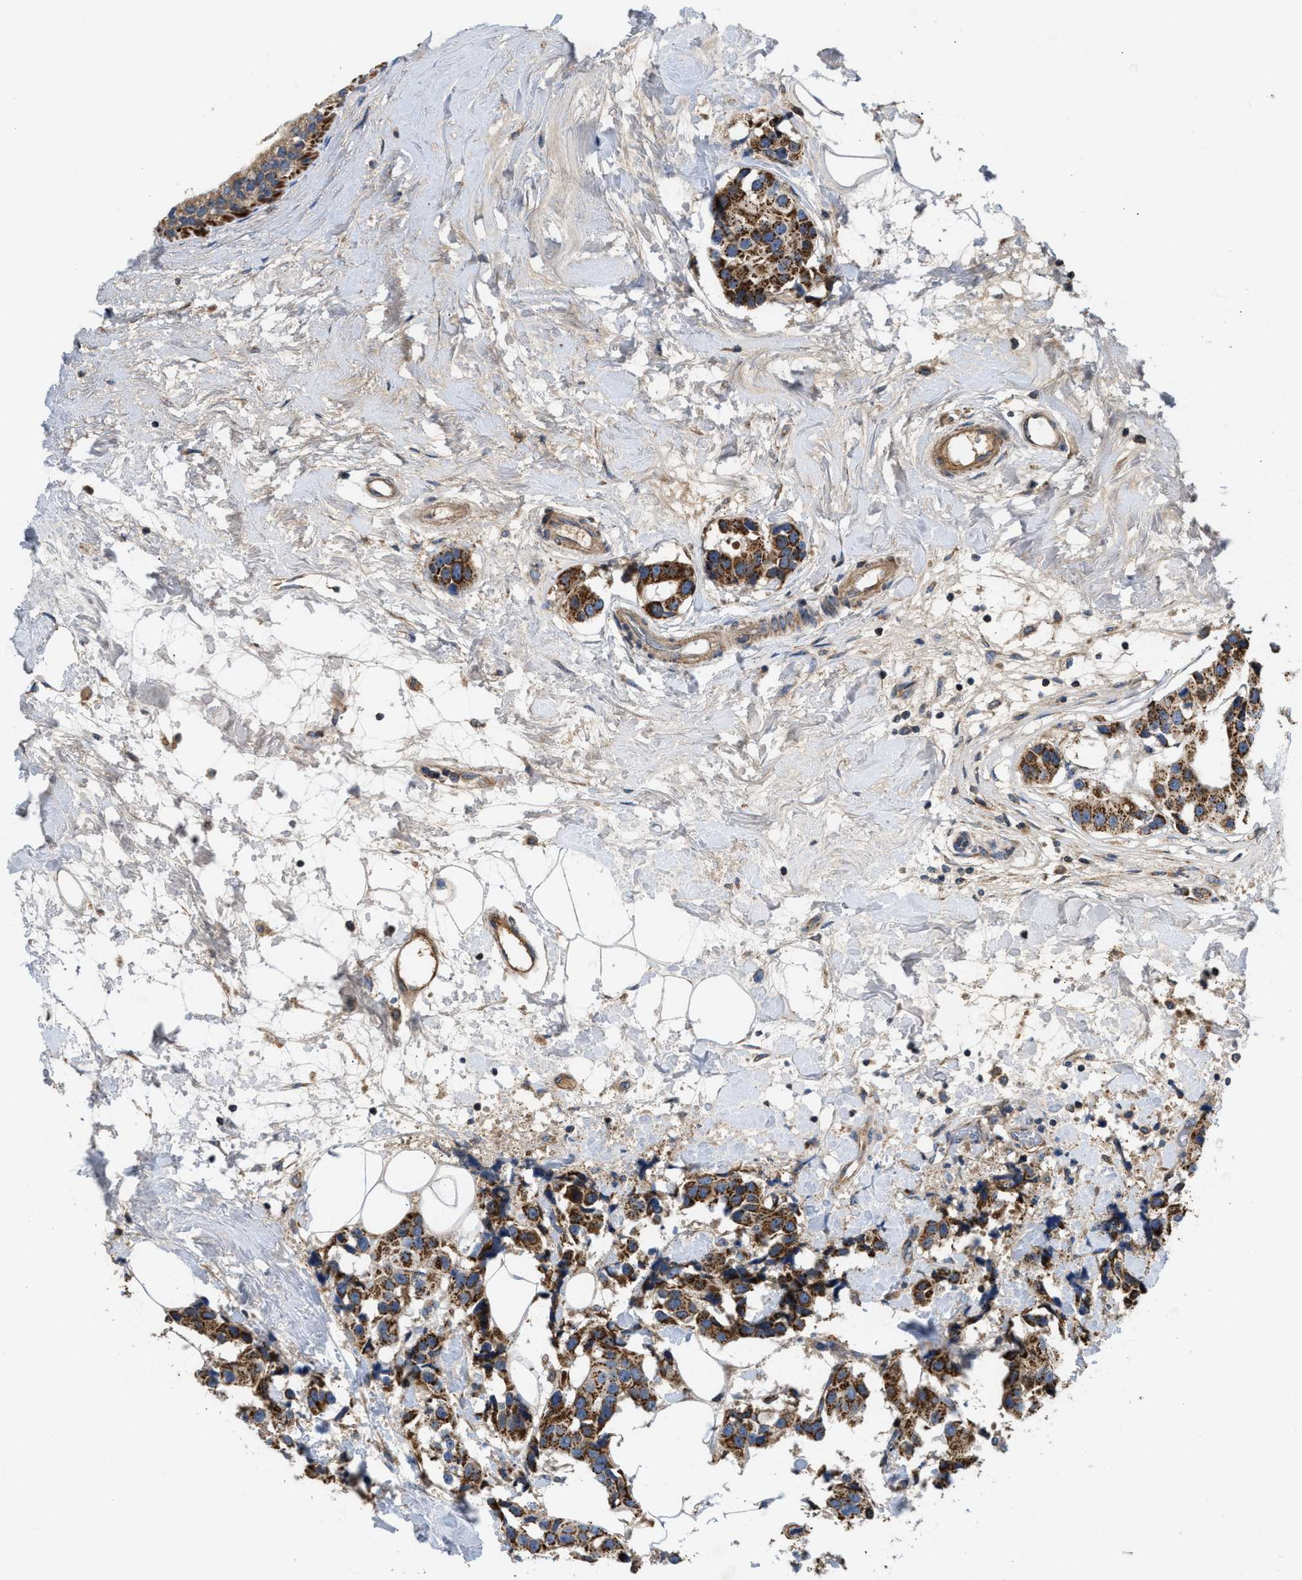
{"staining": {"intensity": "strong", "quantity": ">75%", "location": "cytoplasmic/membranous"}, "tissue": "breast cancer", "cell_type": "Tumor cells", "image_type": "cancer", "snomed": [{"axis": "morphology", "description": "Normal tissue, NOS"}, {"axis": "morphology", "description": "Duct carcinoma"}, {"axis": "topography", "description": "Breast"}], "caption": "Immunohistochemical staining of breast cancer reveals high levels of strong cytoplasmic/membranous protein positivity in about >75% of tumor cells.", "gene": "TACO1", "patient": {"sex": "female", "age": 39}}